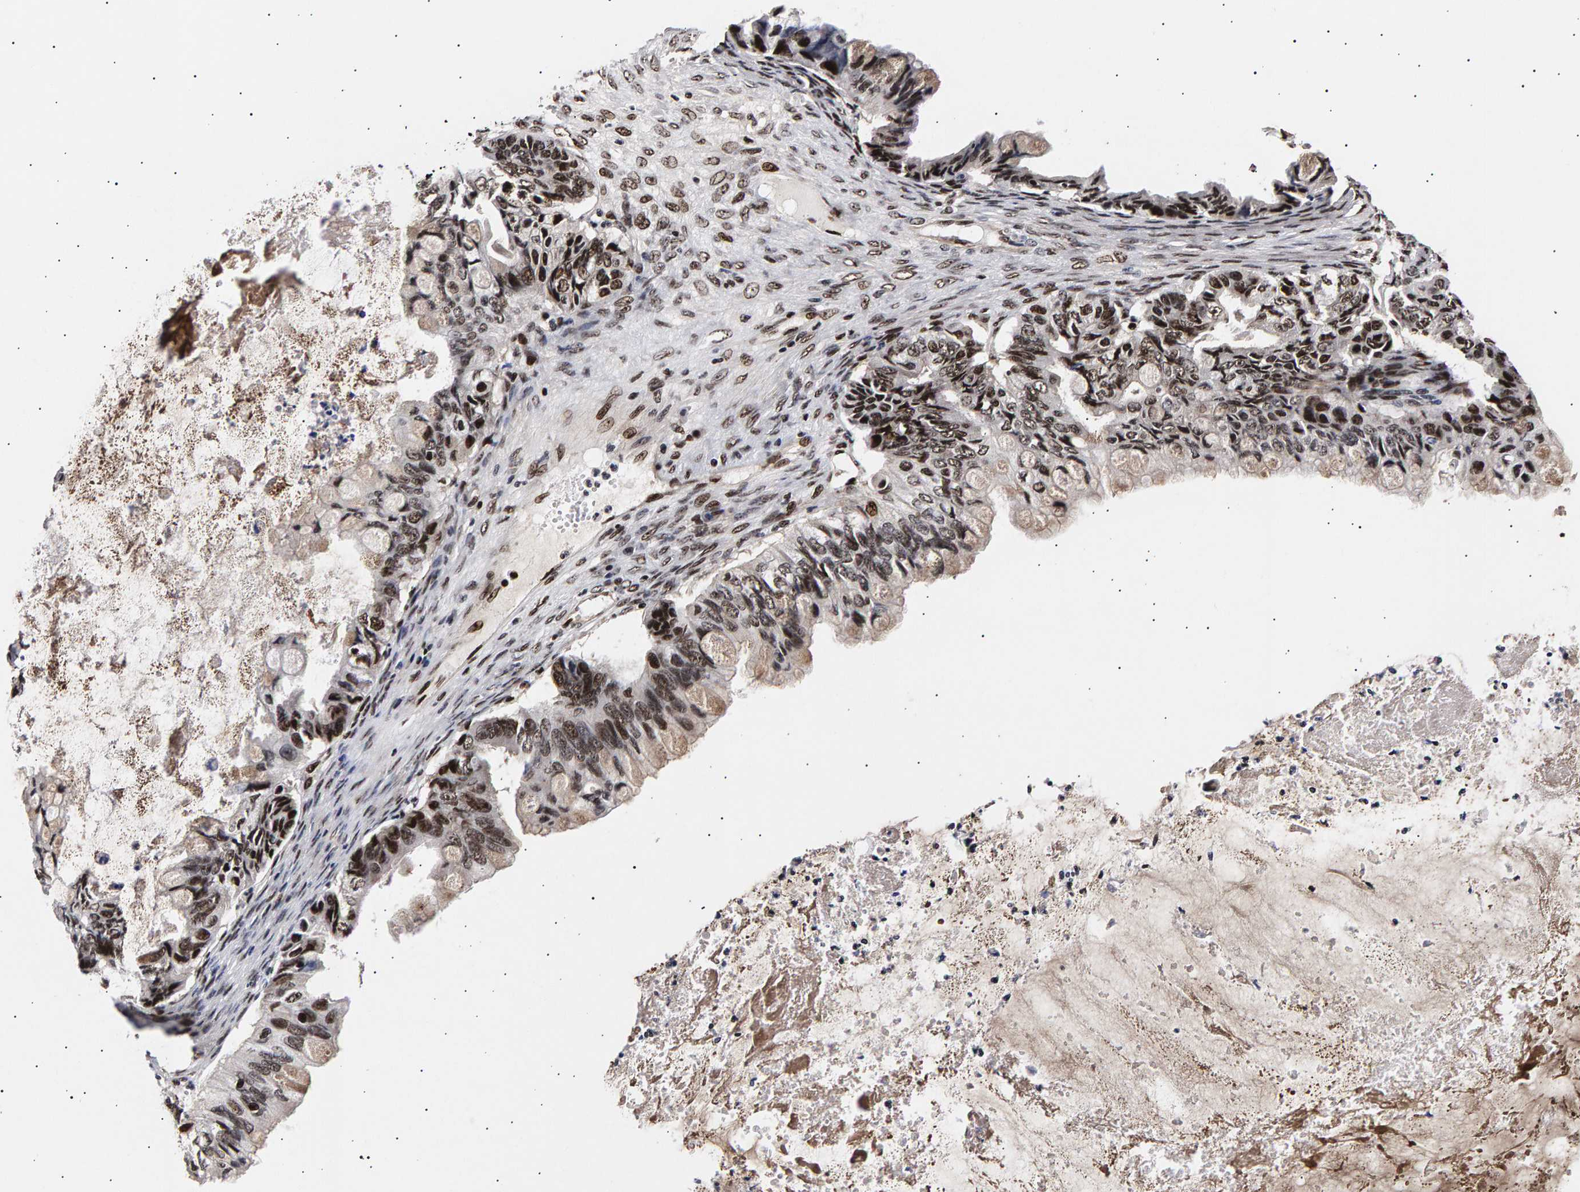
{"staining": {"intensity": "strong", "quantity": ">75%", "location": "nuclear"}, "tissue": "ovarian cancer", "cell_type": "Tumor cells", "image_type": "cancer", "snomed": [{"axis": "morphology", "description": "Cystadenocarcinoma, mucinous, NOS"}, {"axis": "topography", "description": "Ovary"}], "caption": "Ovarian cancer stained with IHC demonstrates strong nuclear positivity in approximately >75% of tumor cells.", "gene": "ANKRD40", "patient": {"sex": "female", "age": 80}}